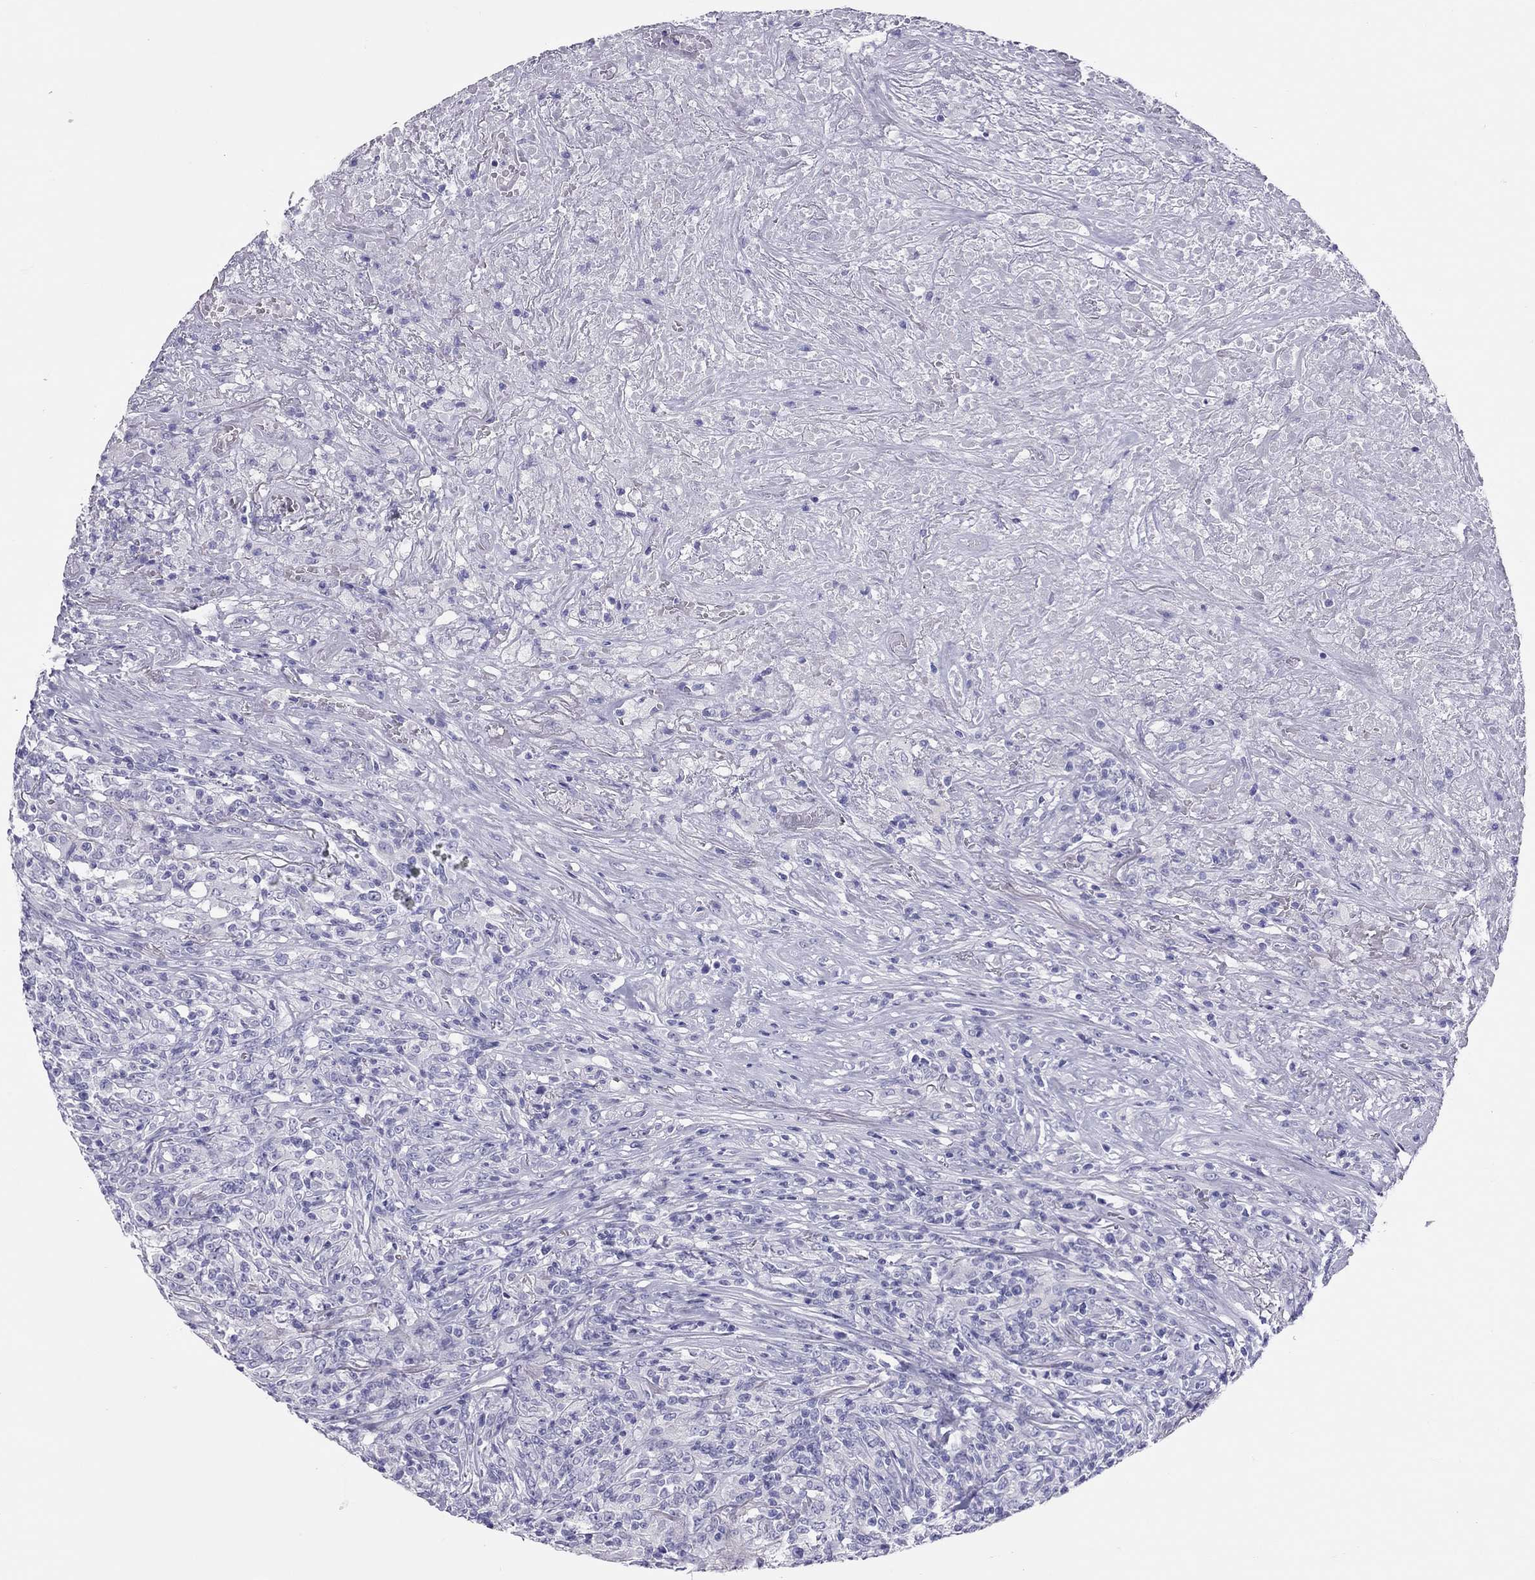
{"staining": {"intensity": "negative", "quantity": "none", "location": "none"}, "tissue": "lymphoma", "cell_type": "Tumor cells", "image_type": "cancer", "snomed": [{"axis": "morphology", "description": "Malignant lymphoma, non-Hodgkin's type, High grade"}, {"axis": "topography", "description": "Lung"}], "caption": "High power microscopy micrograph of an IHC histopathology image of lymphoma, revealing no significant staining in tumor cells. (DAB (3,3'-diaminobenzidine) immunohistochemistry visualized using brightfield microscopy, high magnification).", "gene": "PSMB11", "patient": {"sex": "male", "age": 79}}